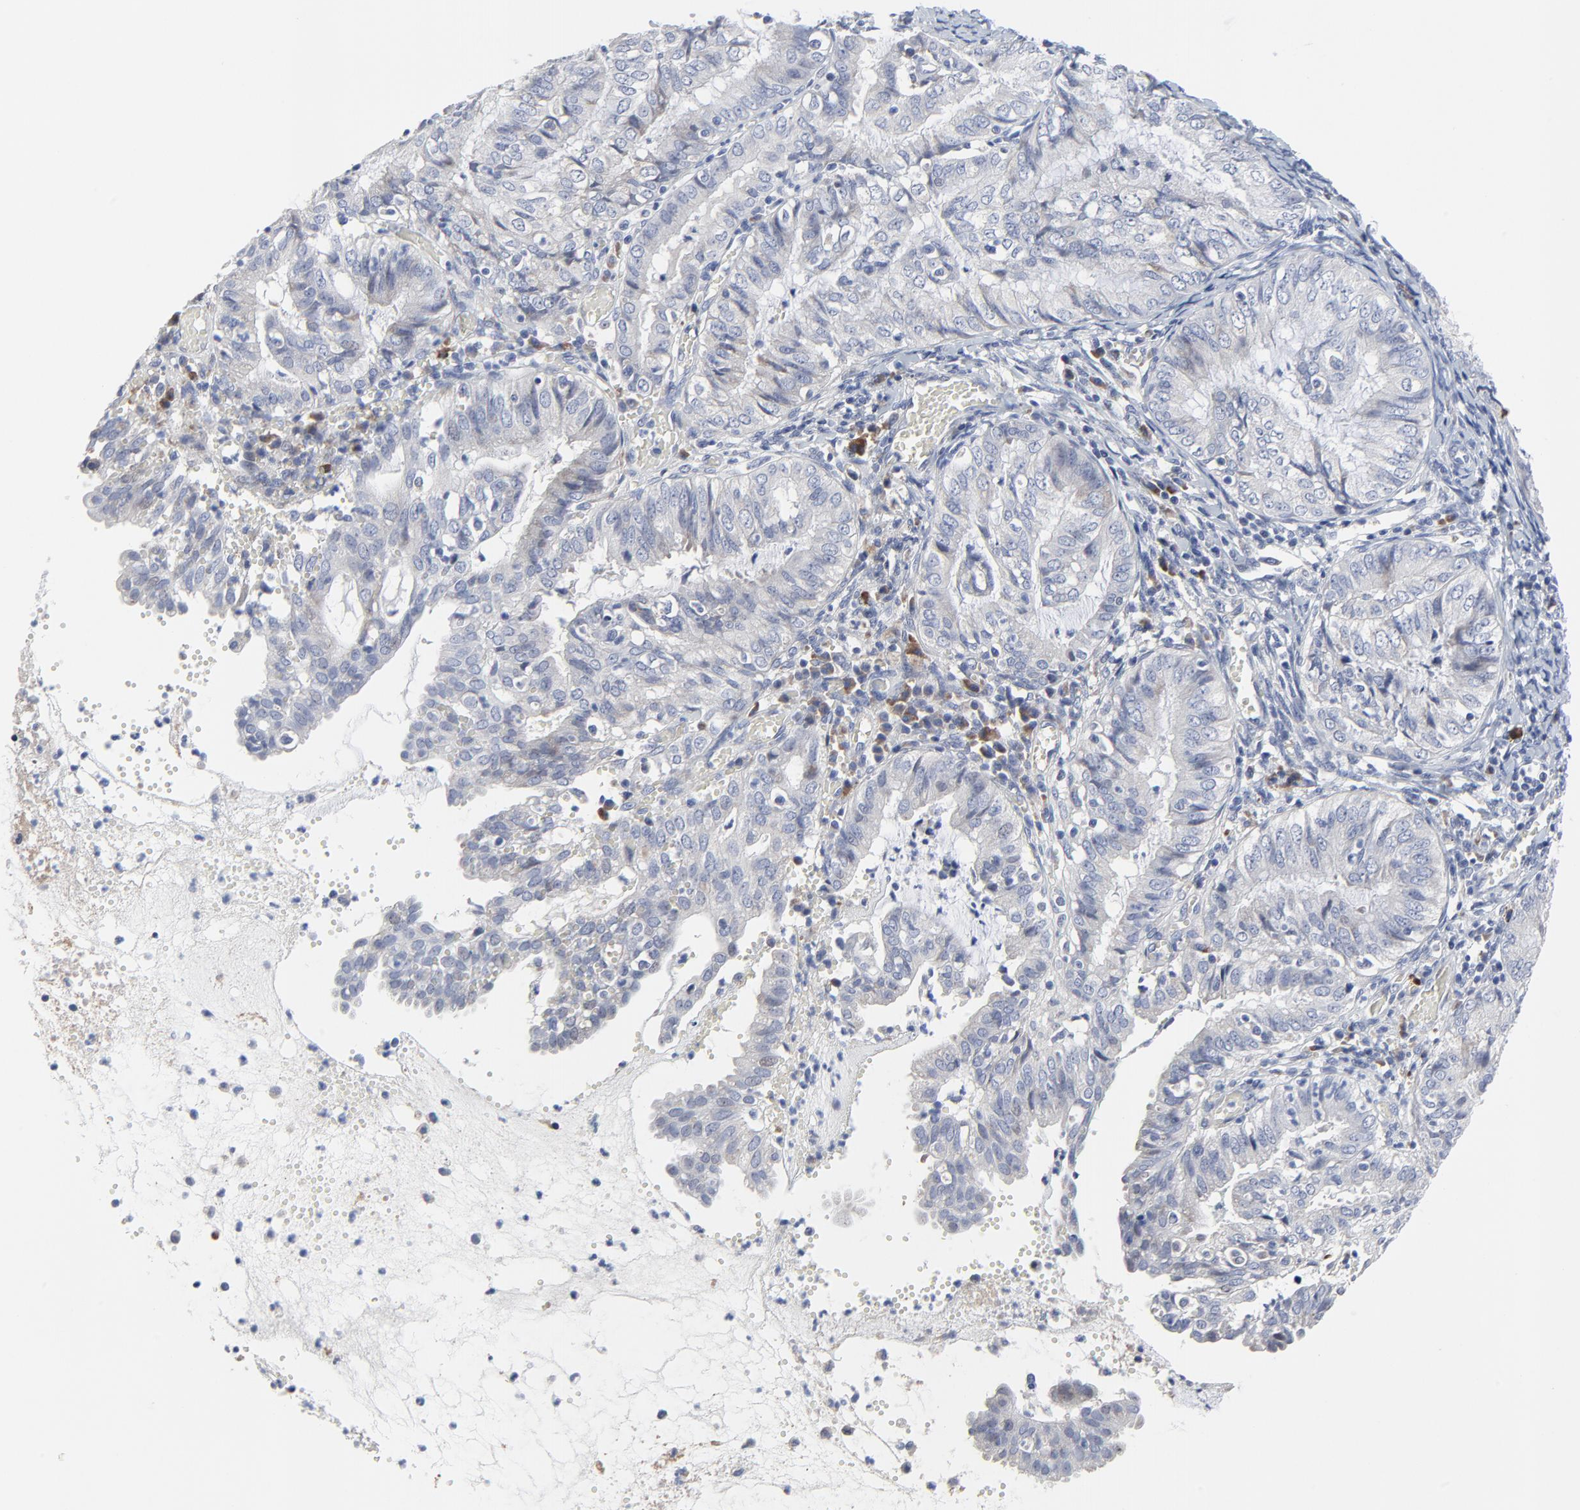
{"staining": {"intensity": "negative", "quantity": "none", "location": "none"}, "tissue": "endometrial cancer", "cell_type": "Tumor cells", "image_type": "cancer", "snomed": [{"axis": "morphology", "description": "Adenocarcinoma, NOS"}, {"axis": "topography", "description": "Endometrium"}], "caption": "Adenocarcinoma (endometrial) was stained to show a protein in brown. There is no significant positivity in tumor cells.", "gene": "NLGN3", "patient": {"sex": "female", "age": 66}}